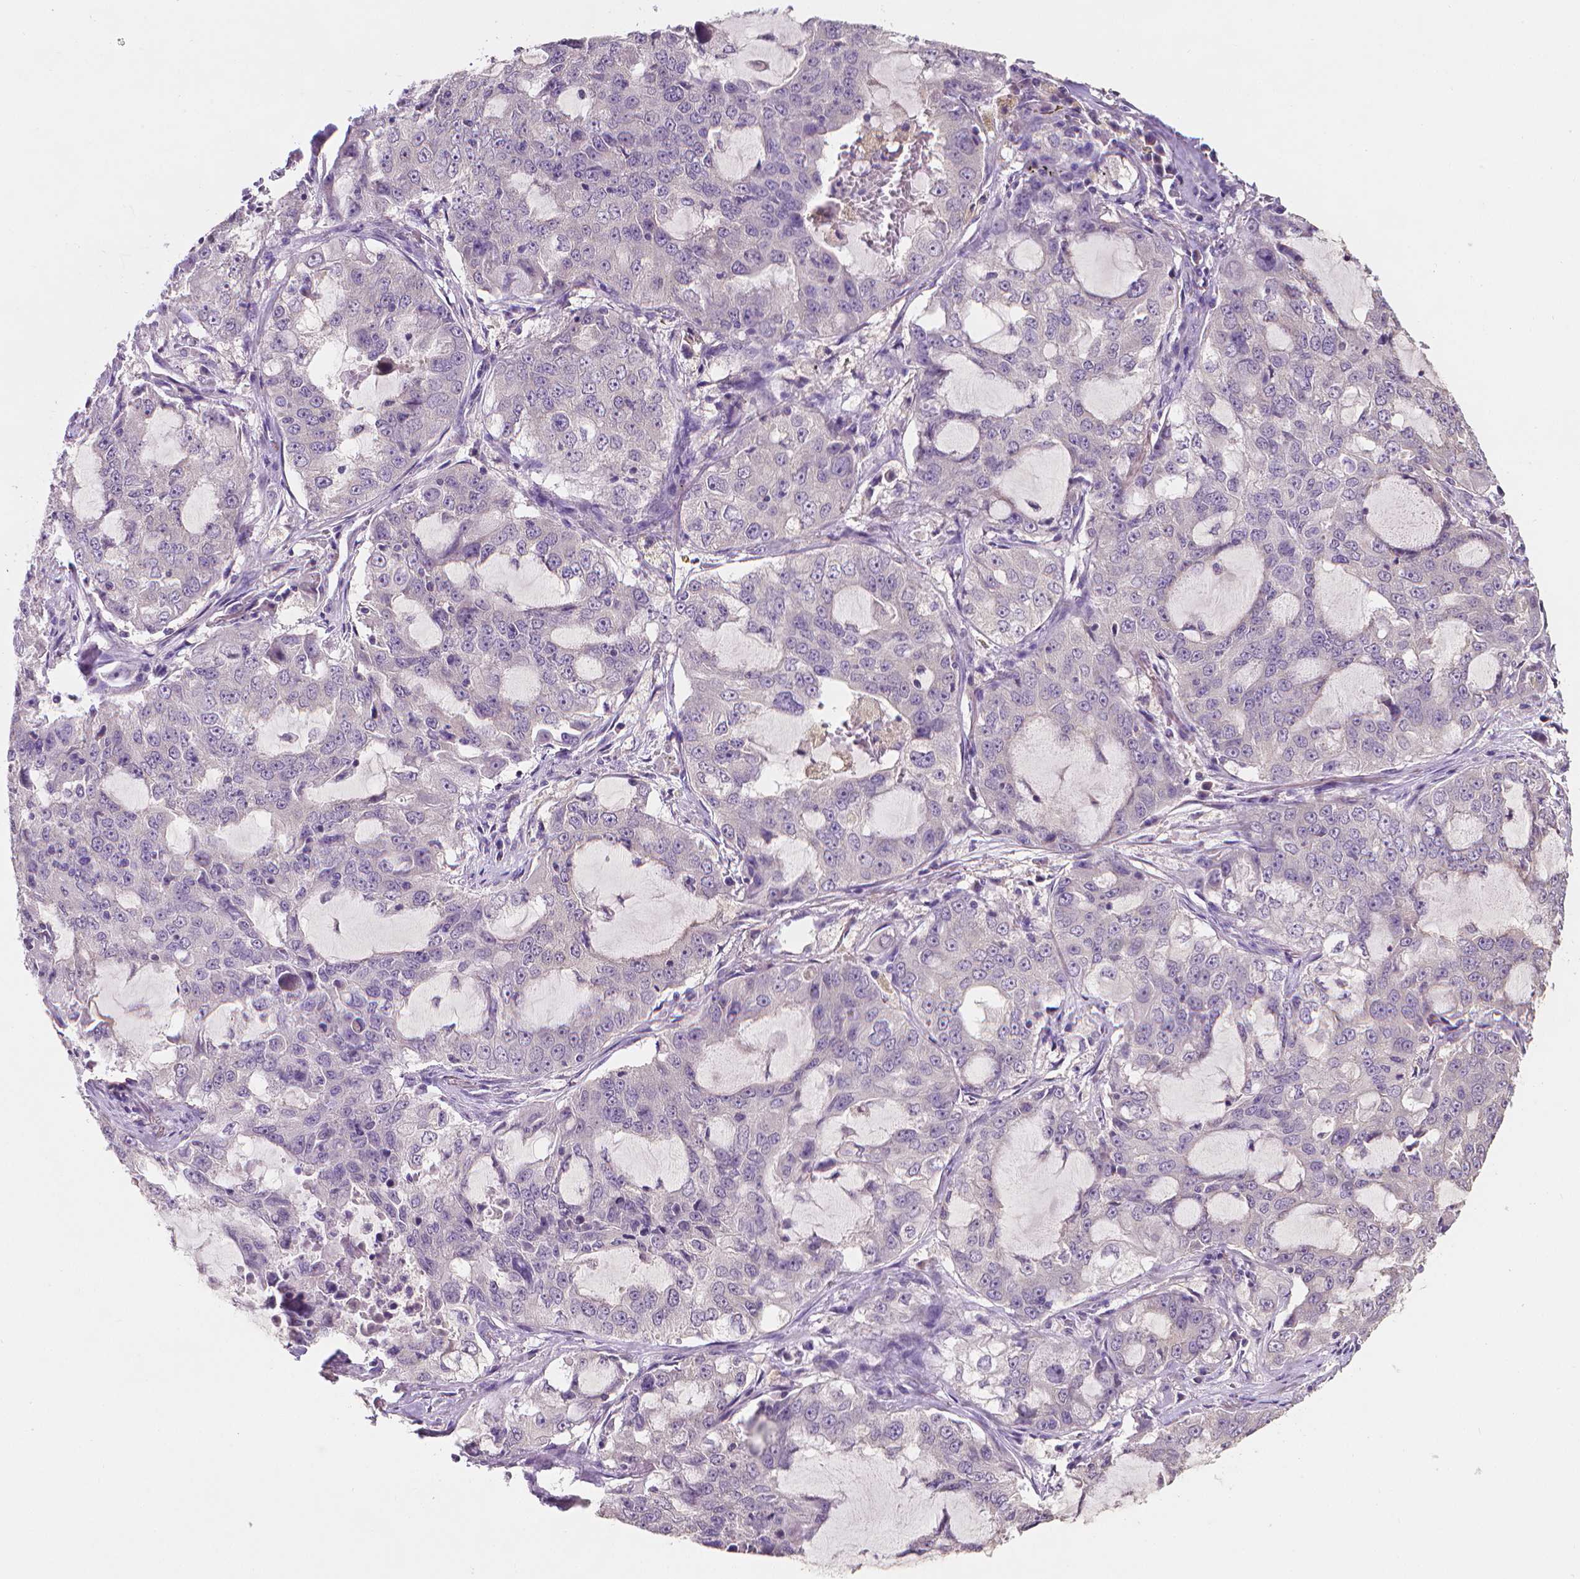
{"staining": {"intensity": "negative", "quantity": "none", "location": "none"}, "tissue": "lung cancer", "cell_type": "Tumor cells", "image_type": "cancer", "snomed": [{"axis": "morphology", "description": "Adenocarcinoma, NOS"}, {"axis": "topography", "description": "Lung"}], "caption": "Lung cancer (adenocarcinoma) was stained to show a protein in brown. There is no significant staining in tumor cells. (Immunohistochemistry, brightfield microscopy, high magnification).", "gene": "FASN", "patient": {"sex": "female", "age": 61}}